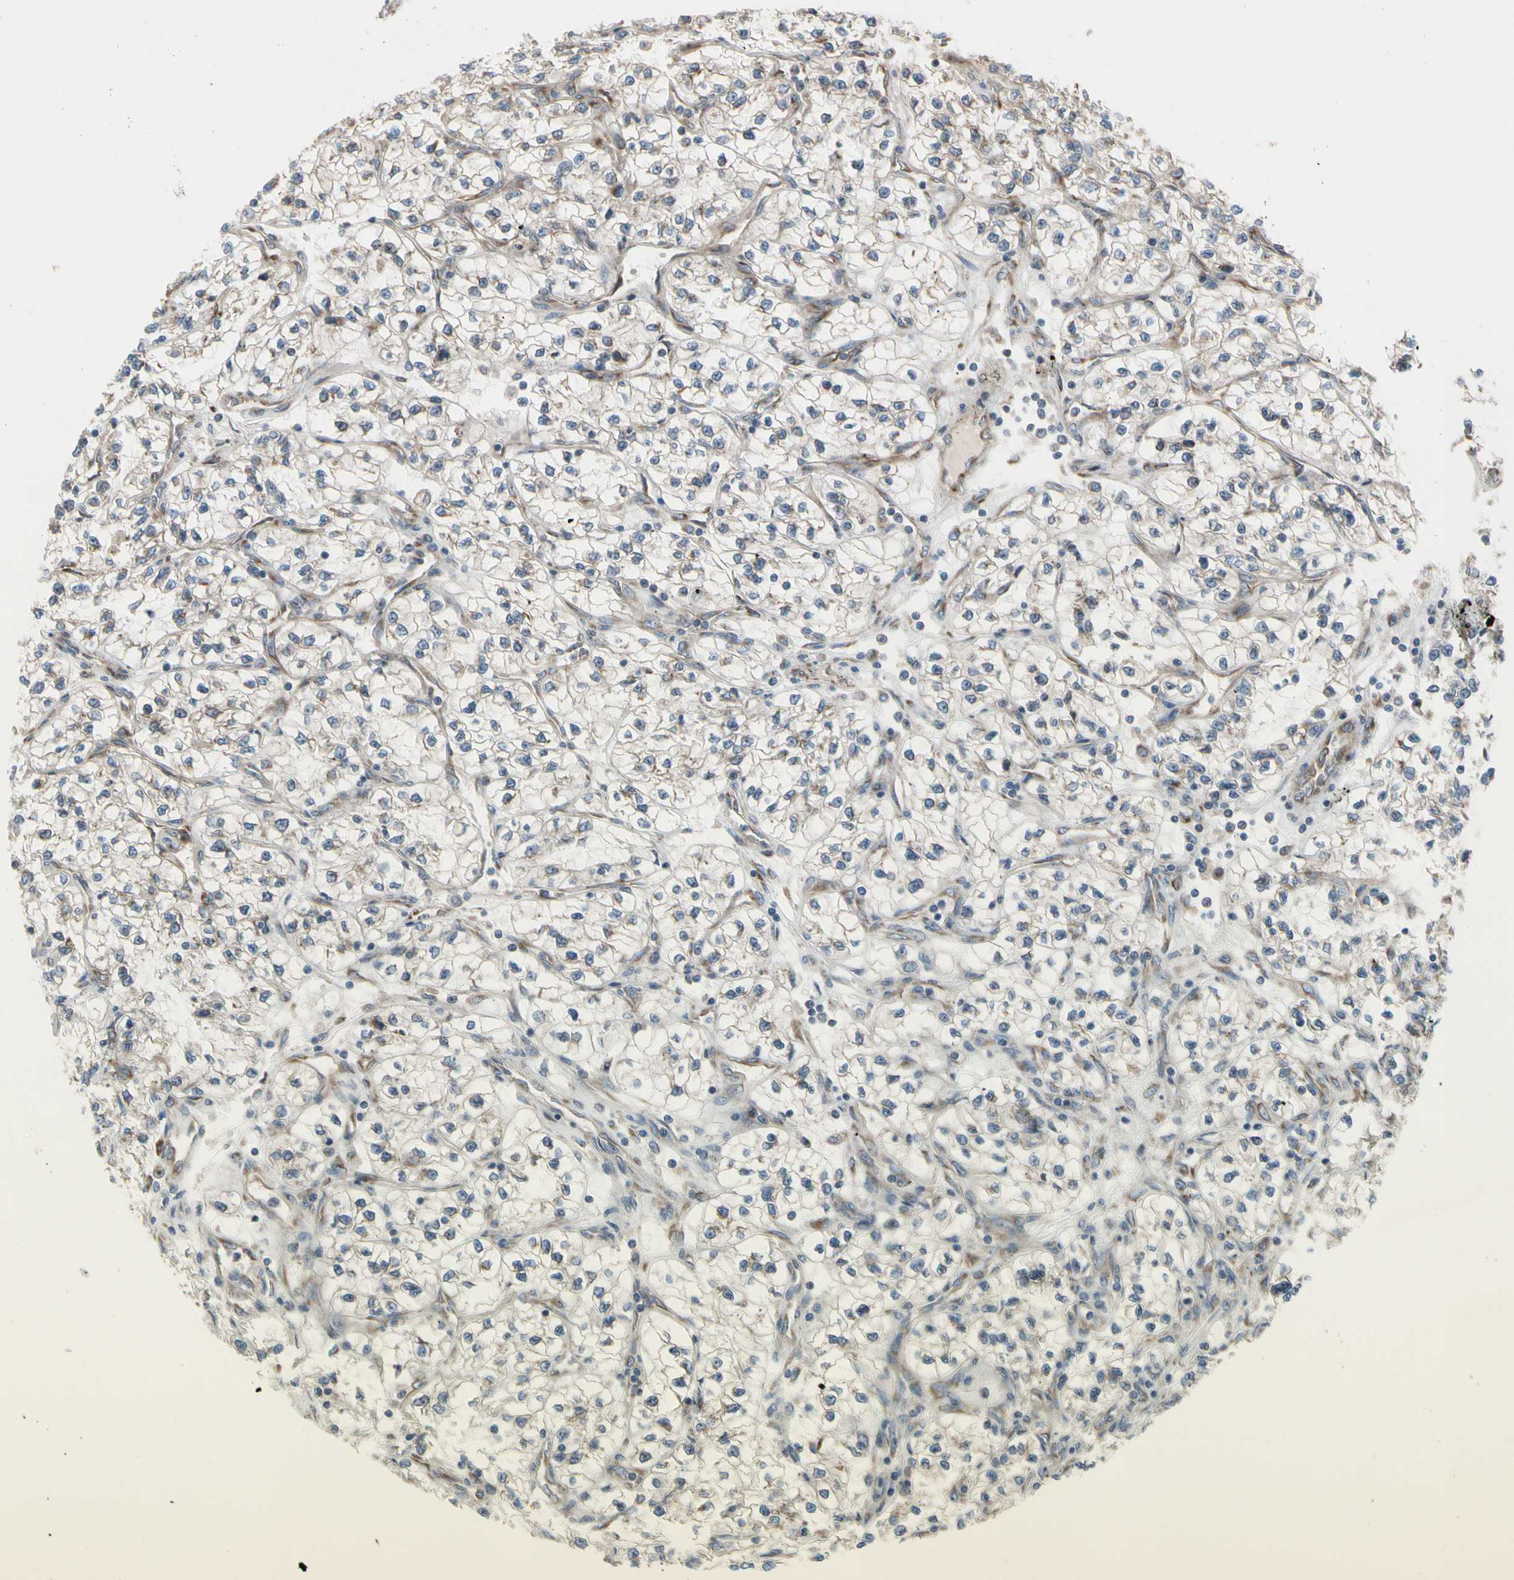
{"staining": {"intensity": "weak", "quantity": "<25%", "location": "cytoplasmic/membranous"}, "tissue": "renal cancer", "cell_type": "Tumor cells", "image_type": "cancer", "snomed": [{"axis": "morphology", "description": "Adenocarcinoma, NOS"}, {"axis": "topography", "description": "Kidney"}], "caption": "Immunohistochemistry image of renal adenocarcinoma stained for a protein (brown), which shows no positivity in tumor cells. Nuclei are stained in blue.", "gene": "SLC39A9", "patient": {"sex": "female", "age": 57}}